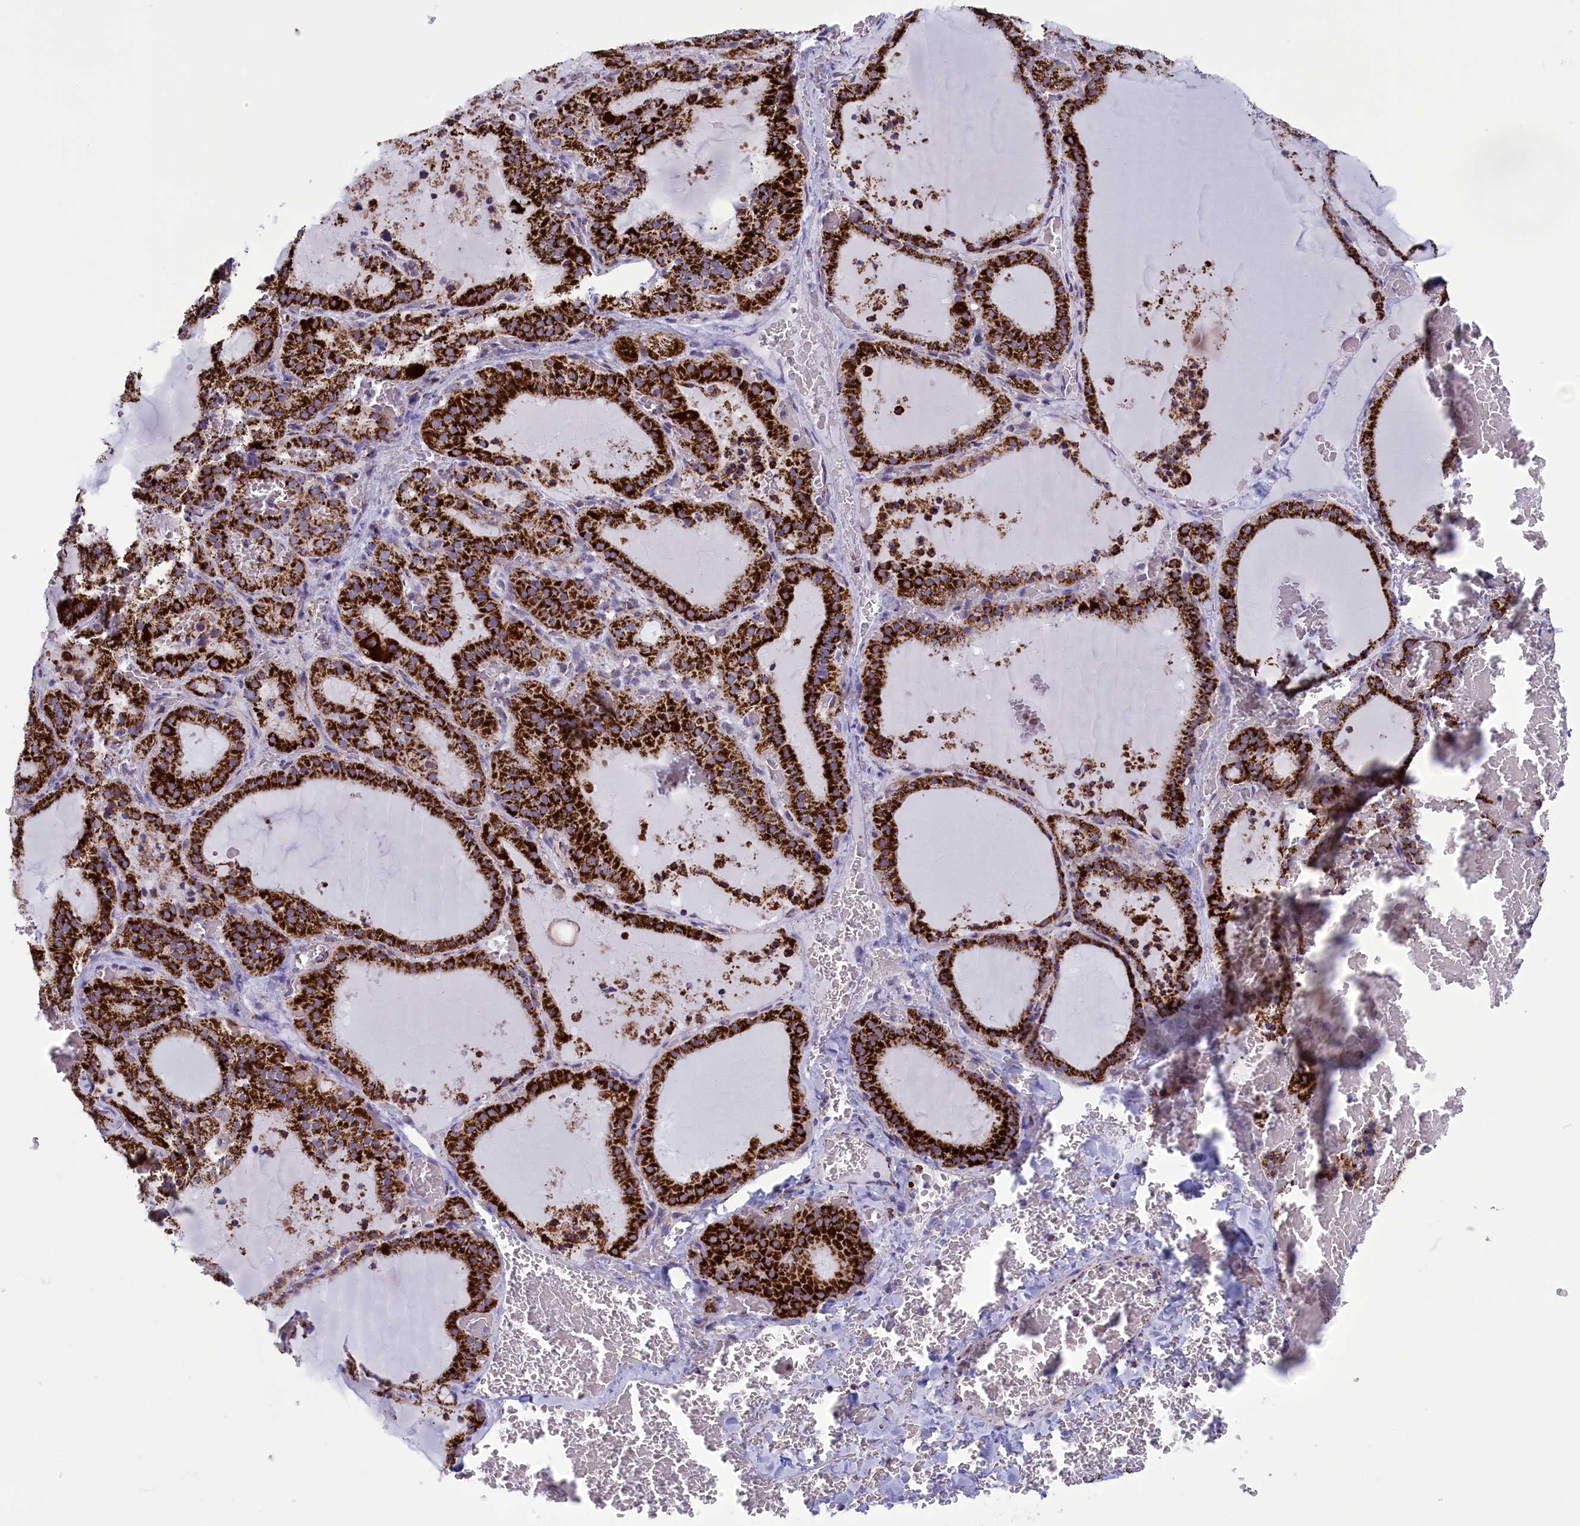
{"staining": {"intensity": "strong", "quantity": ">75%", "location": "cytoplasmic/membranous"}, "tissue": "thyroid gland", "cell_type": "Glandular cells", "image_type": "normal", "snomed": [{"axis": "morphology", "description": "Normal tissue, NOS"}, {"axis": "topography", "description": "Thyroid gland"}], "caption": "About >75% of glandular cells in unremarkable human thyroid gland reveal strong cytoplasmic/membranous protein staining as visualized by brown immunohistochemical staining.", "gene": "ISOC2", "patient": {"sex": "female", "age": 39}}